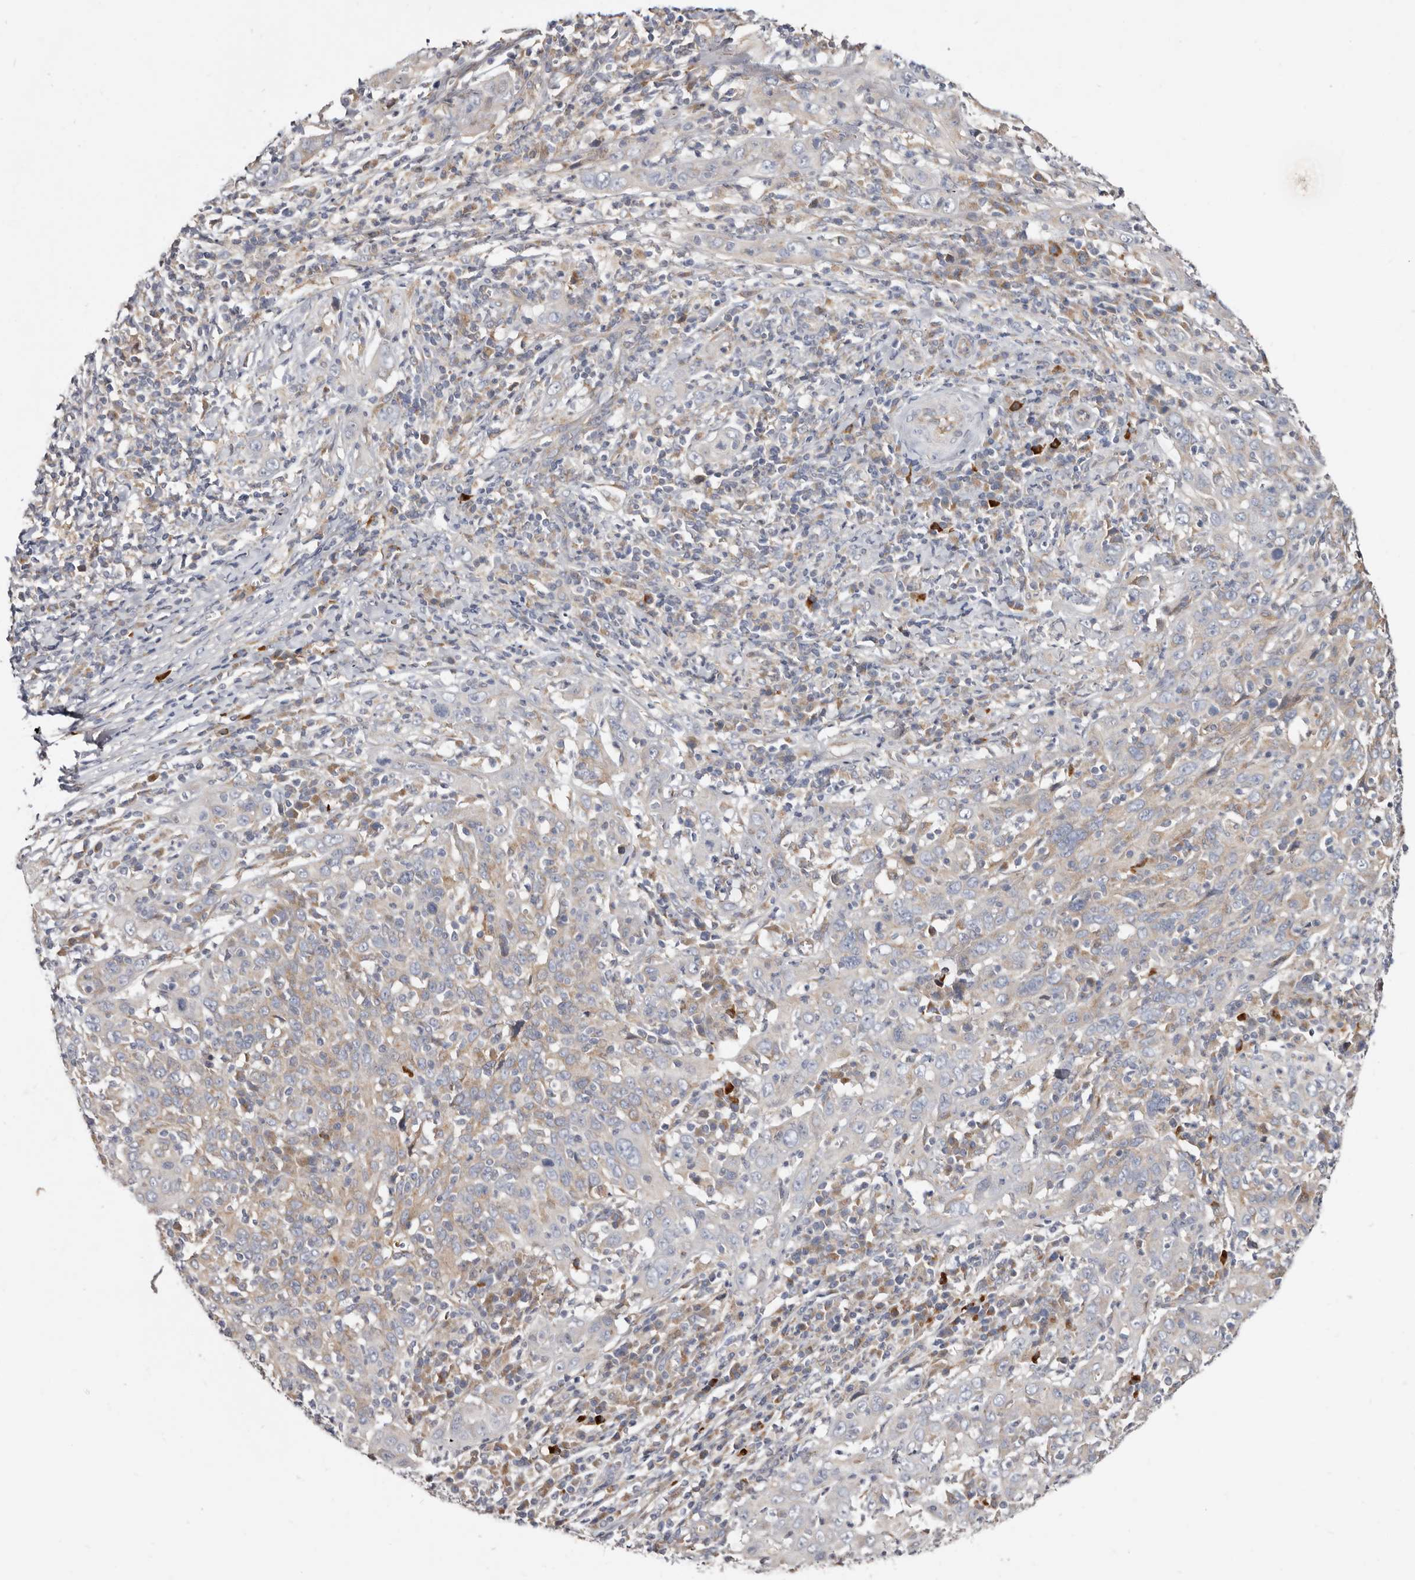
{"staining": {"intensity": "weak", "quantity": "<25%", "location": "cytoplasmic/membranous"}, "tissue": "cervical cancer", "cell_type": "Tumor cells", "image_type": "cancer", "snomed": [{"axis": "morphology", "description": "Squamous cell carcinoma, NOS"}, {"axis": "topography", "description": "Cervix"}], "caption": "Tumor cells show no significant staining in squamous cell carcinoma (cervical).", "gene": "ASIC5", "patient": {"sex": "female", "age": 46}}